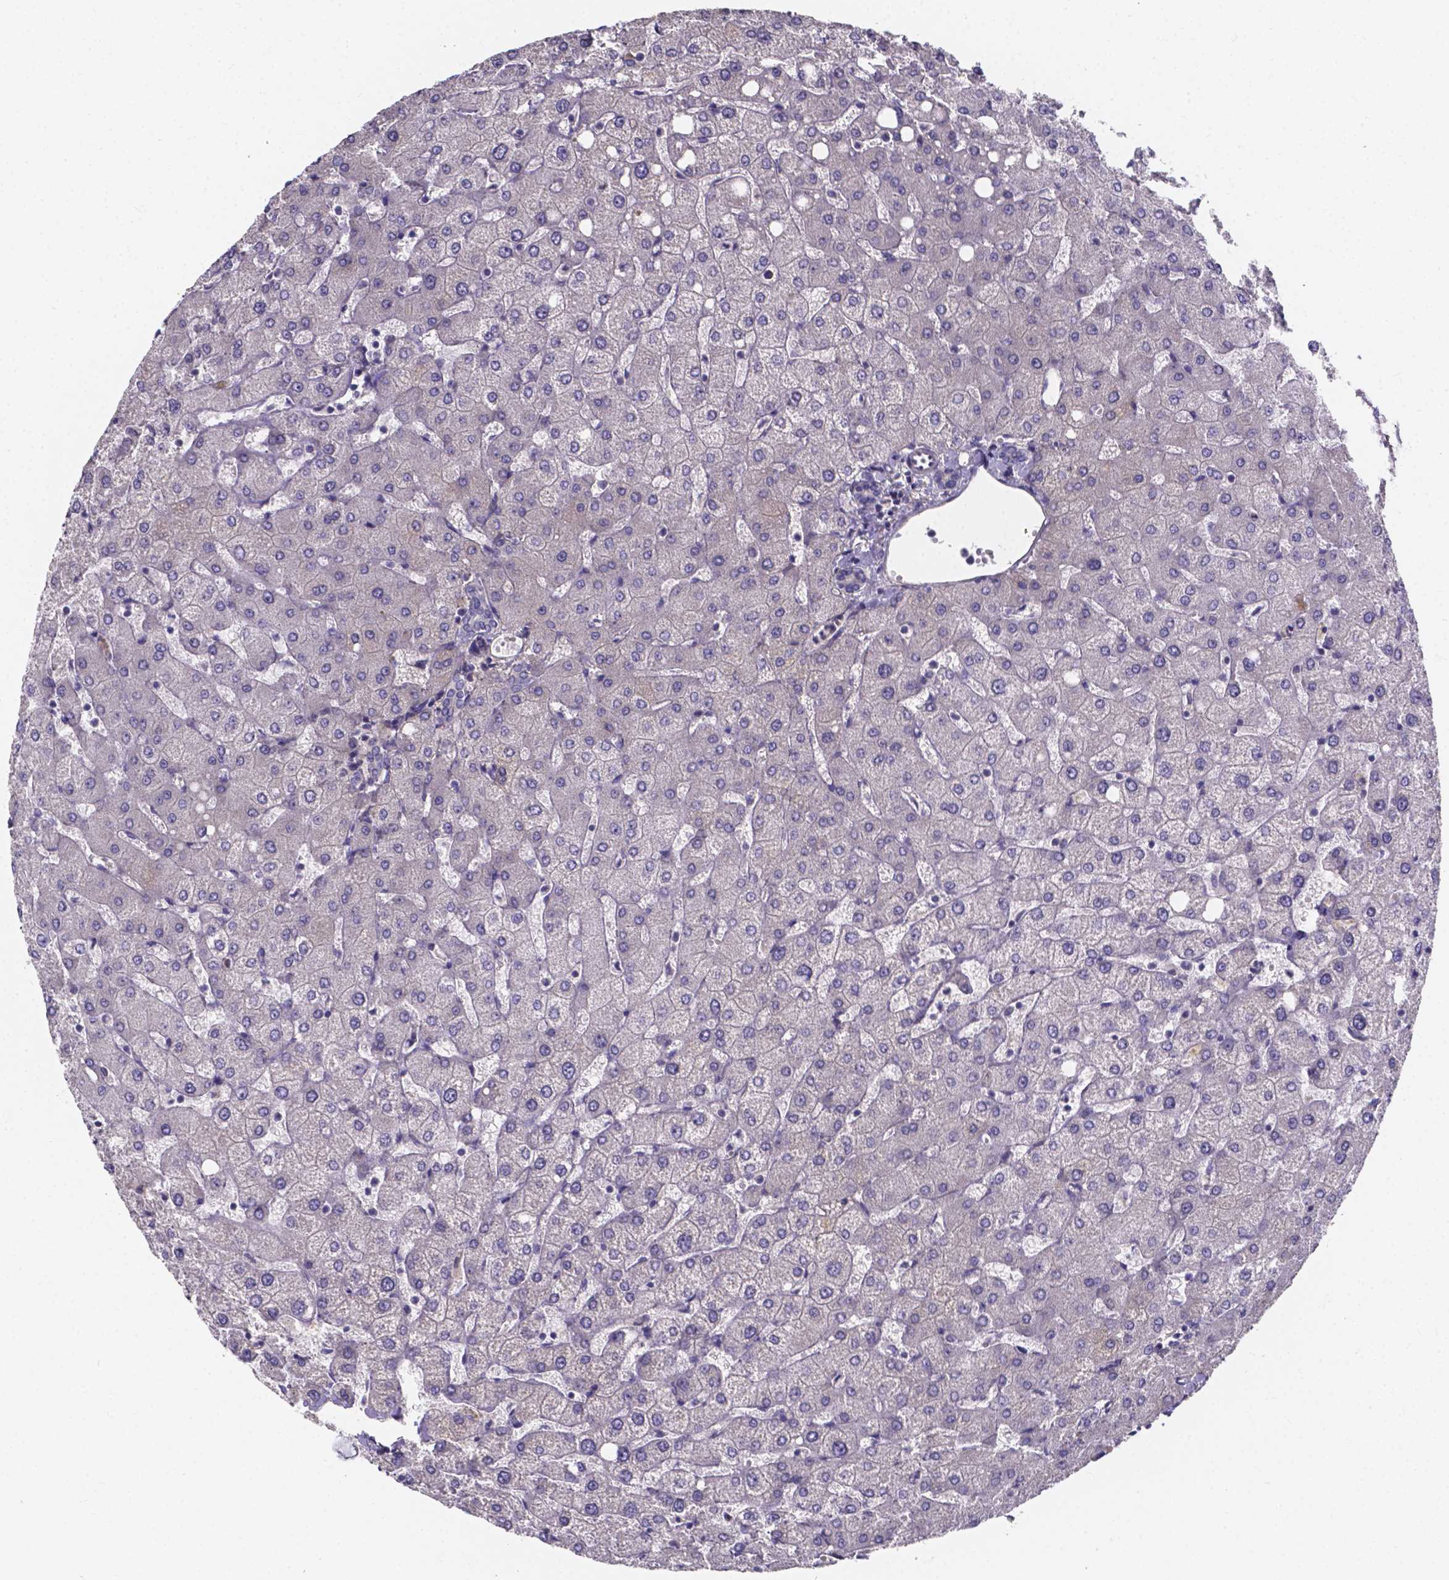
{"staining": {"intensity": "negative", "quantity": "none", "location": "none"}, "tissue": "liver", "cell_type": "Cholangiocytes", "image_type": "normal", "snomed": [{"axis": "morphology", "description": "Normal tissue, NOS"}, {"axis": "topography", "description": "Liver"}], "caption": "An IHC image of unremarkable liver is shown. There is no staining in cholangiocytes of liver.", "gene": "SPOCD1", "patient": {"sex": "female", "age": 54}}